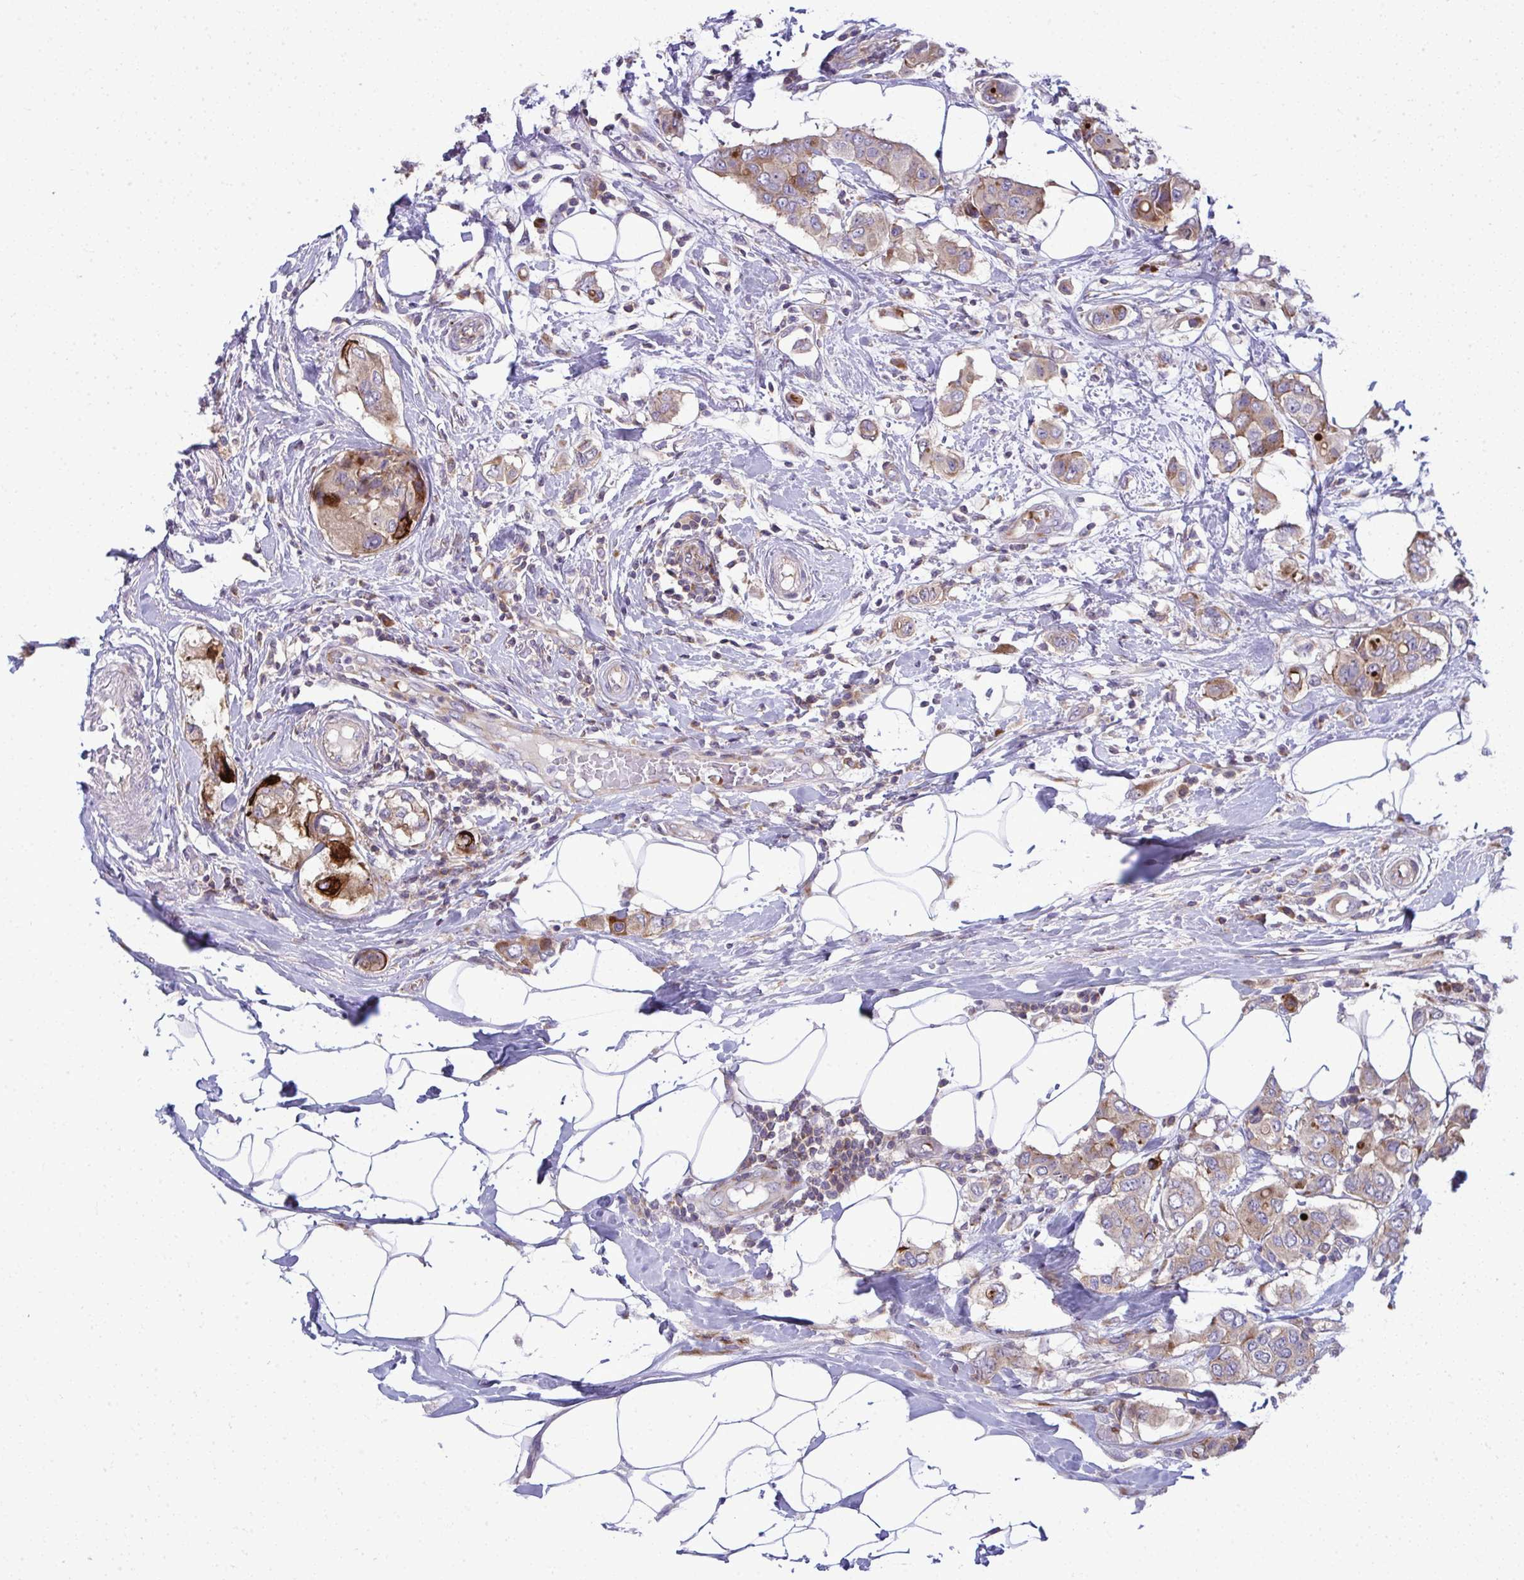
{"staining": {"intensity": "strong", "quantity": "<25%", "location": "cytoplasmic/membranous"}, "tissue": "breast cancer", "cell_type": "Tumor cells", "image_type": "cancer", "snomed": [{"axis": "morphology", "description": "Lobular carcinoma"}, {"axis": "topography", "description": "Breast"}], "caption": "Tumor cells exhibit strong cytoplasmic/membranous positivity in approximately <25% of cells in lobular carcinoma (breast).", "gene": "GFPT2", "patient": {"sex": "female", "age": 51}}